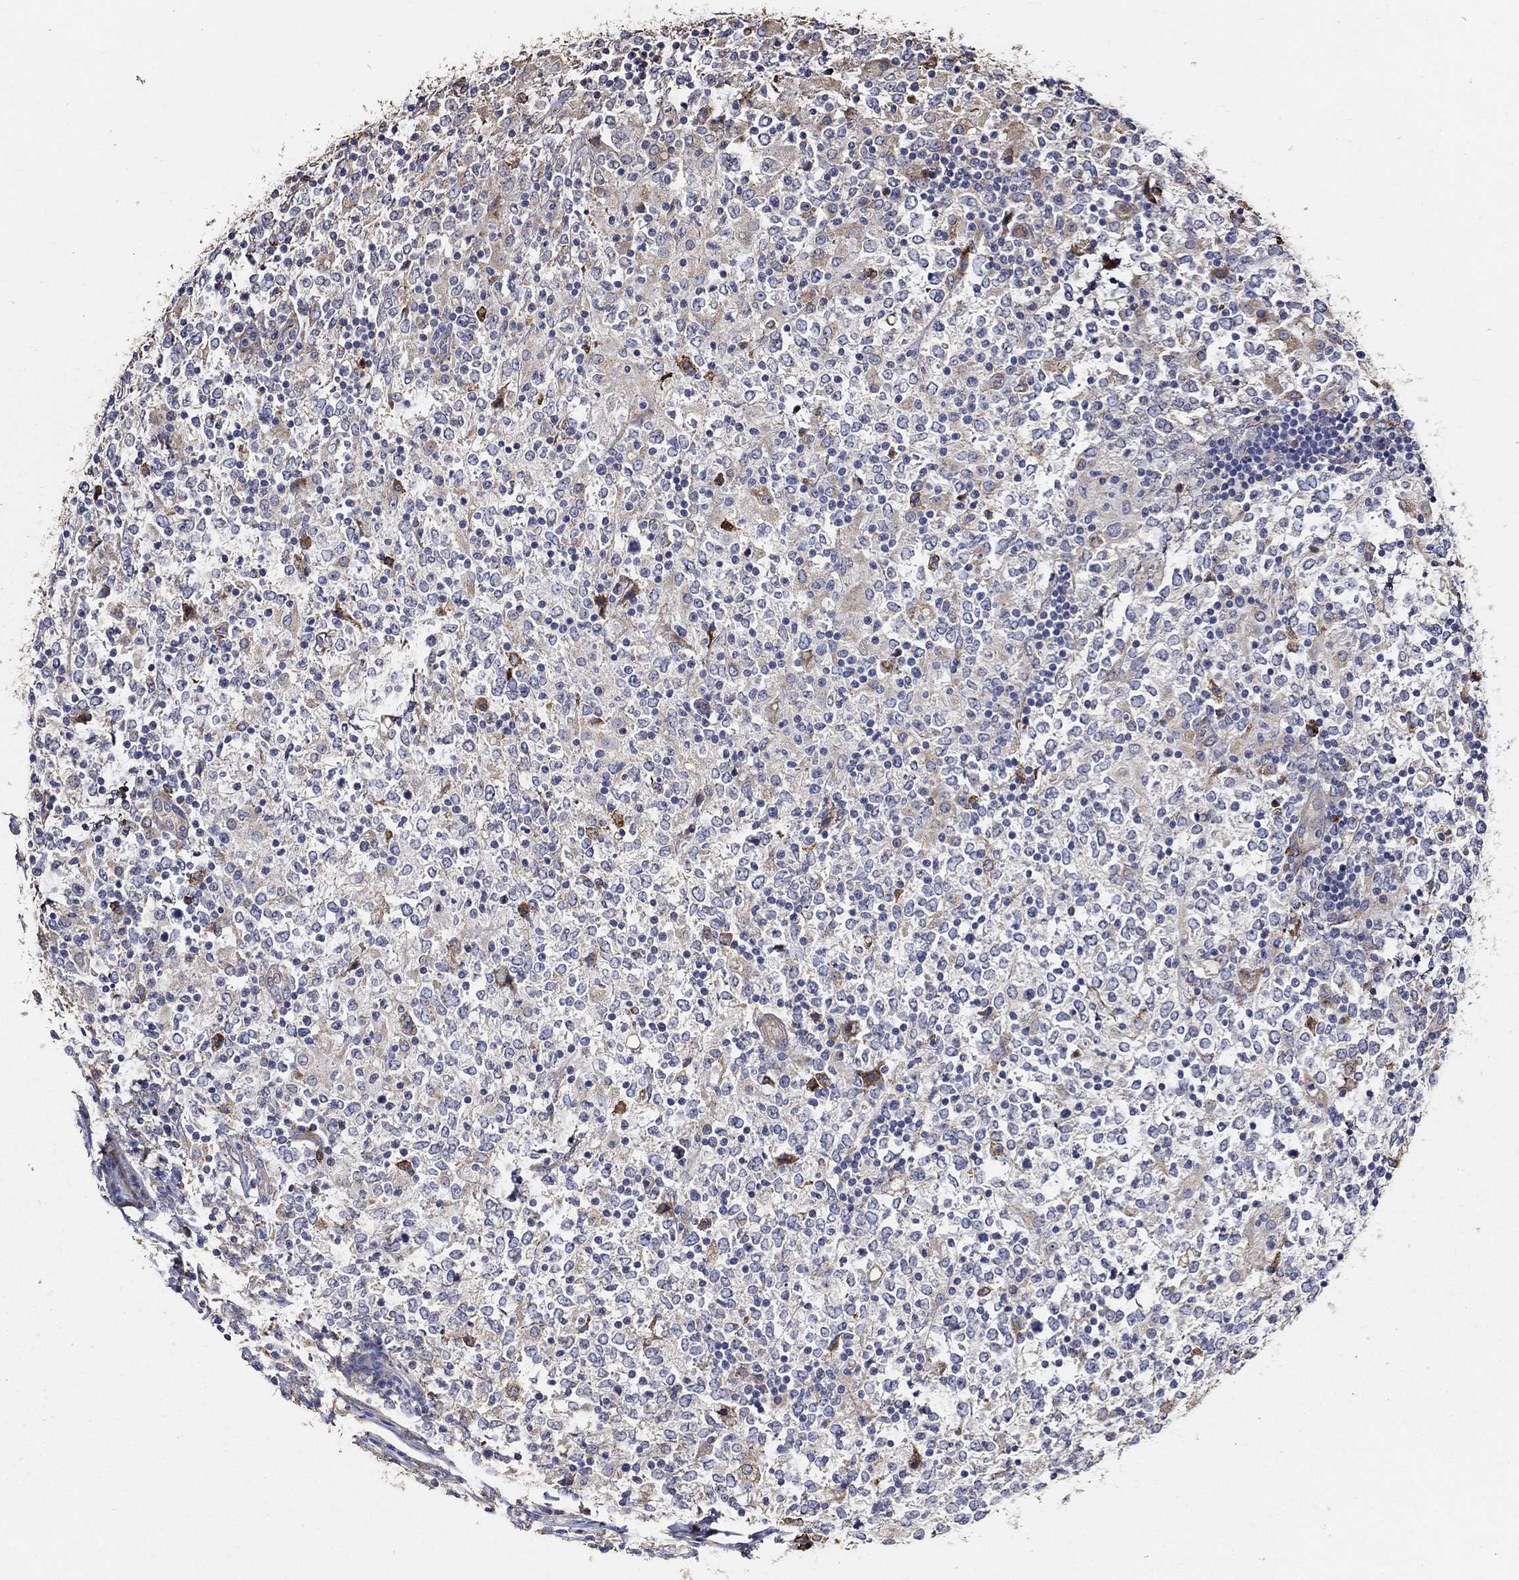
{"staining": {"intensity": "negative", "quantity": "none", "location": "none"}, "tissue": "lymphoma", "cell_type": "Tumor cells", "image_type": "cancer", "snomed": [{"axis": "morphology", "description": "Malignant lymphoma, non-Hodgkin's type, High grade"}, {"axis": "topography", "description": "Lymph node"}], "caption": "Lymphoma was stained to show a protein in brown. There is no significant expression in tumor cells.", "gene": "EMILIN3", "patient": {"sex": "female", "age": 84}}